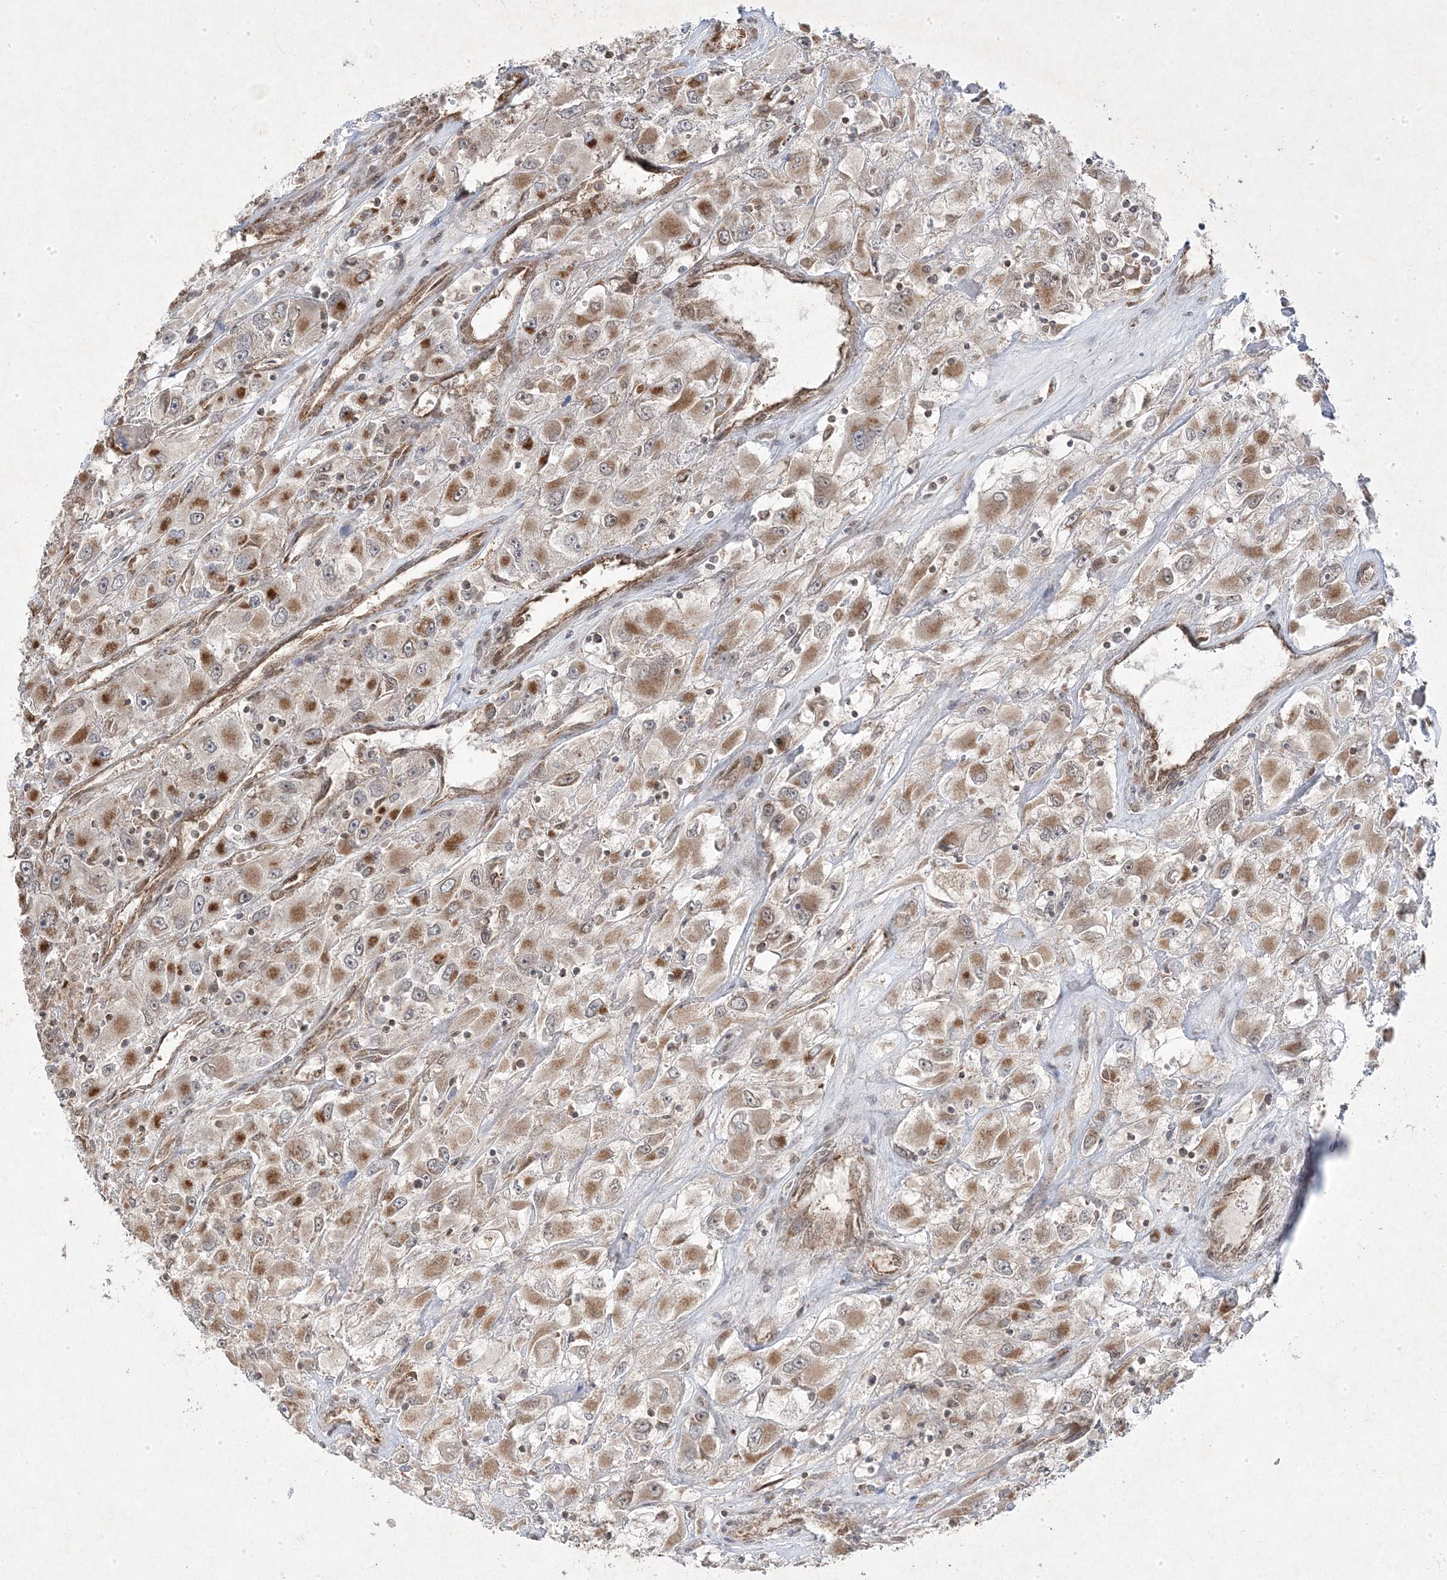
{"staining": {"intensity": "moderate", "quantity": ">75%", "location": "cytoplasmic/membranous"}, "tissue": "renal cancer", "cell_type": "Tumor cells", "image_type": "cancer", "snomed": [{"axis": "morphology", "description": "Adenocarcinoma, NOS"}, {"axis": "topography", "description": "Kidney"}], "caption": "Immunohistochemistry micrograph of neoplastic tissue: renal adenocarcinoma stained using IHC shows medium levels of moderate protein expression localized specifically in the cytoplasmic/membranous of tumor cells, appearing as a cytoplasmic/membranous brown color.", "gene": "PLEKHM2", "patient": {"sex": "female", "age": 52}}